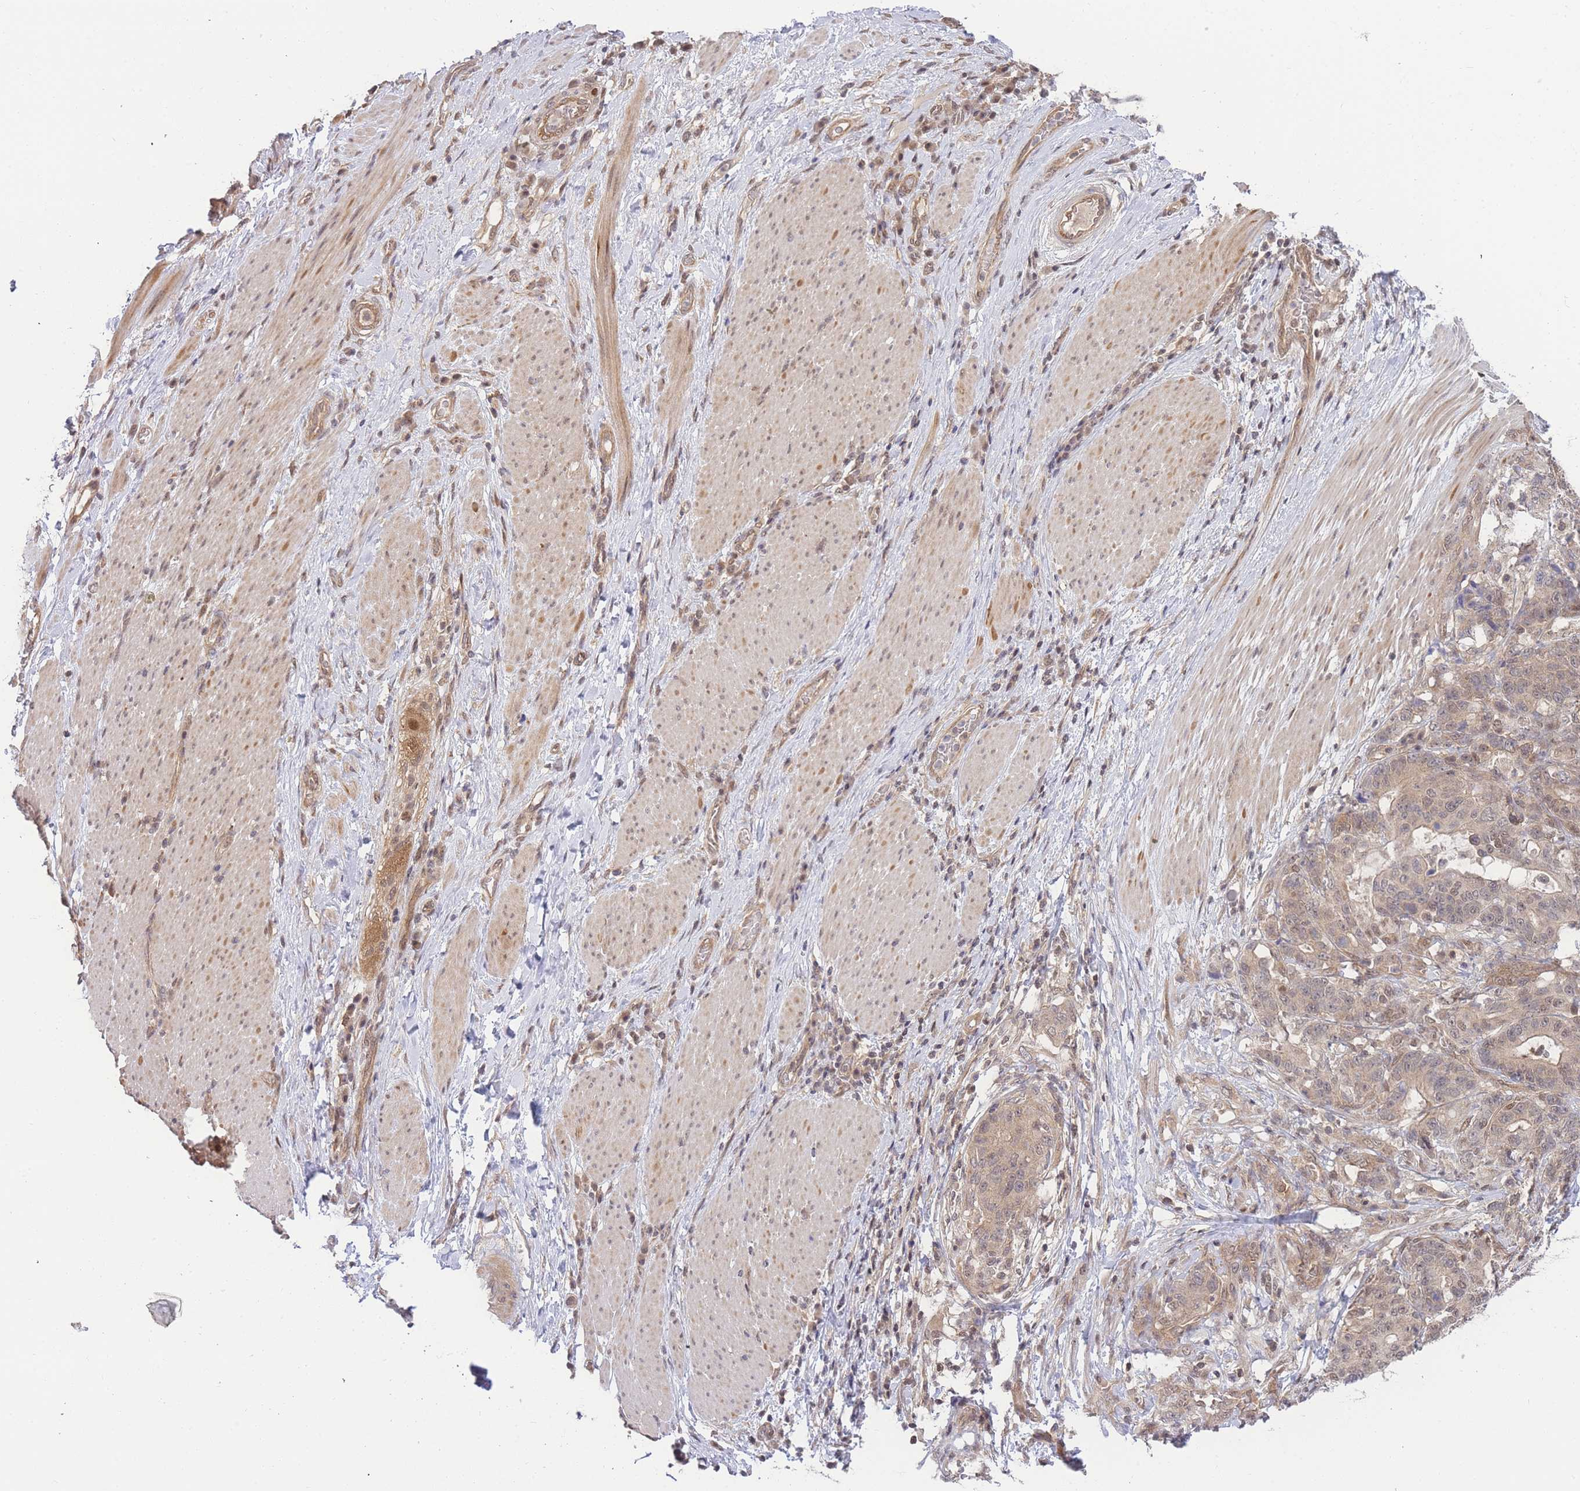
{"staining": {"intensity": "weak", "quantity": "25%-75%", "location": "nuclear"}, "tissue": "stomach cancer", "cell_type": "Tumor cells", "image_type": "cancer", "snomed": [{"axis": "morphology", "description": "Normal tissue, NOS"}, {"axis": "morphology", "description": "Adenocarcinoma, NOS"}, {"axis": "topography", "description": "Stomach"}], "caption": "Human adenocarcinoma (stomach) stained with a brown dye shows weak nuclear positive expression in approximately 25%-75% of tumor cells.", "gene": "KIAA1191", "patient": {"sex": "female", "age": 64}}